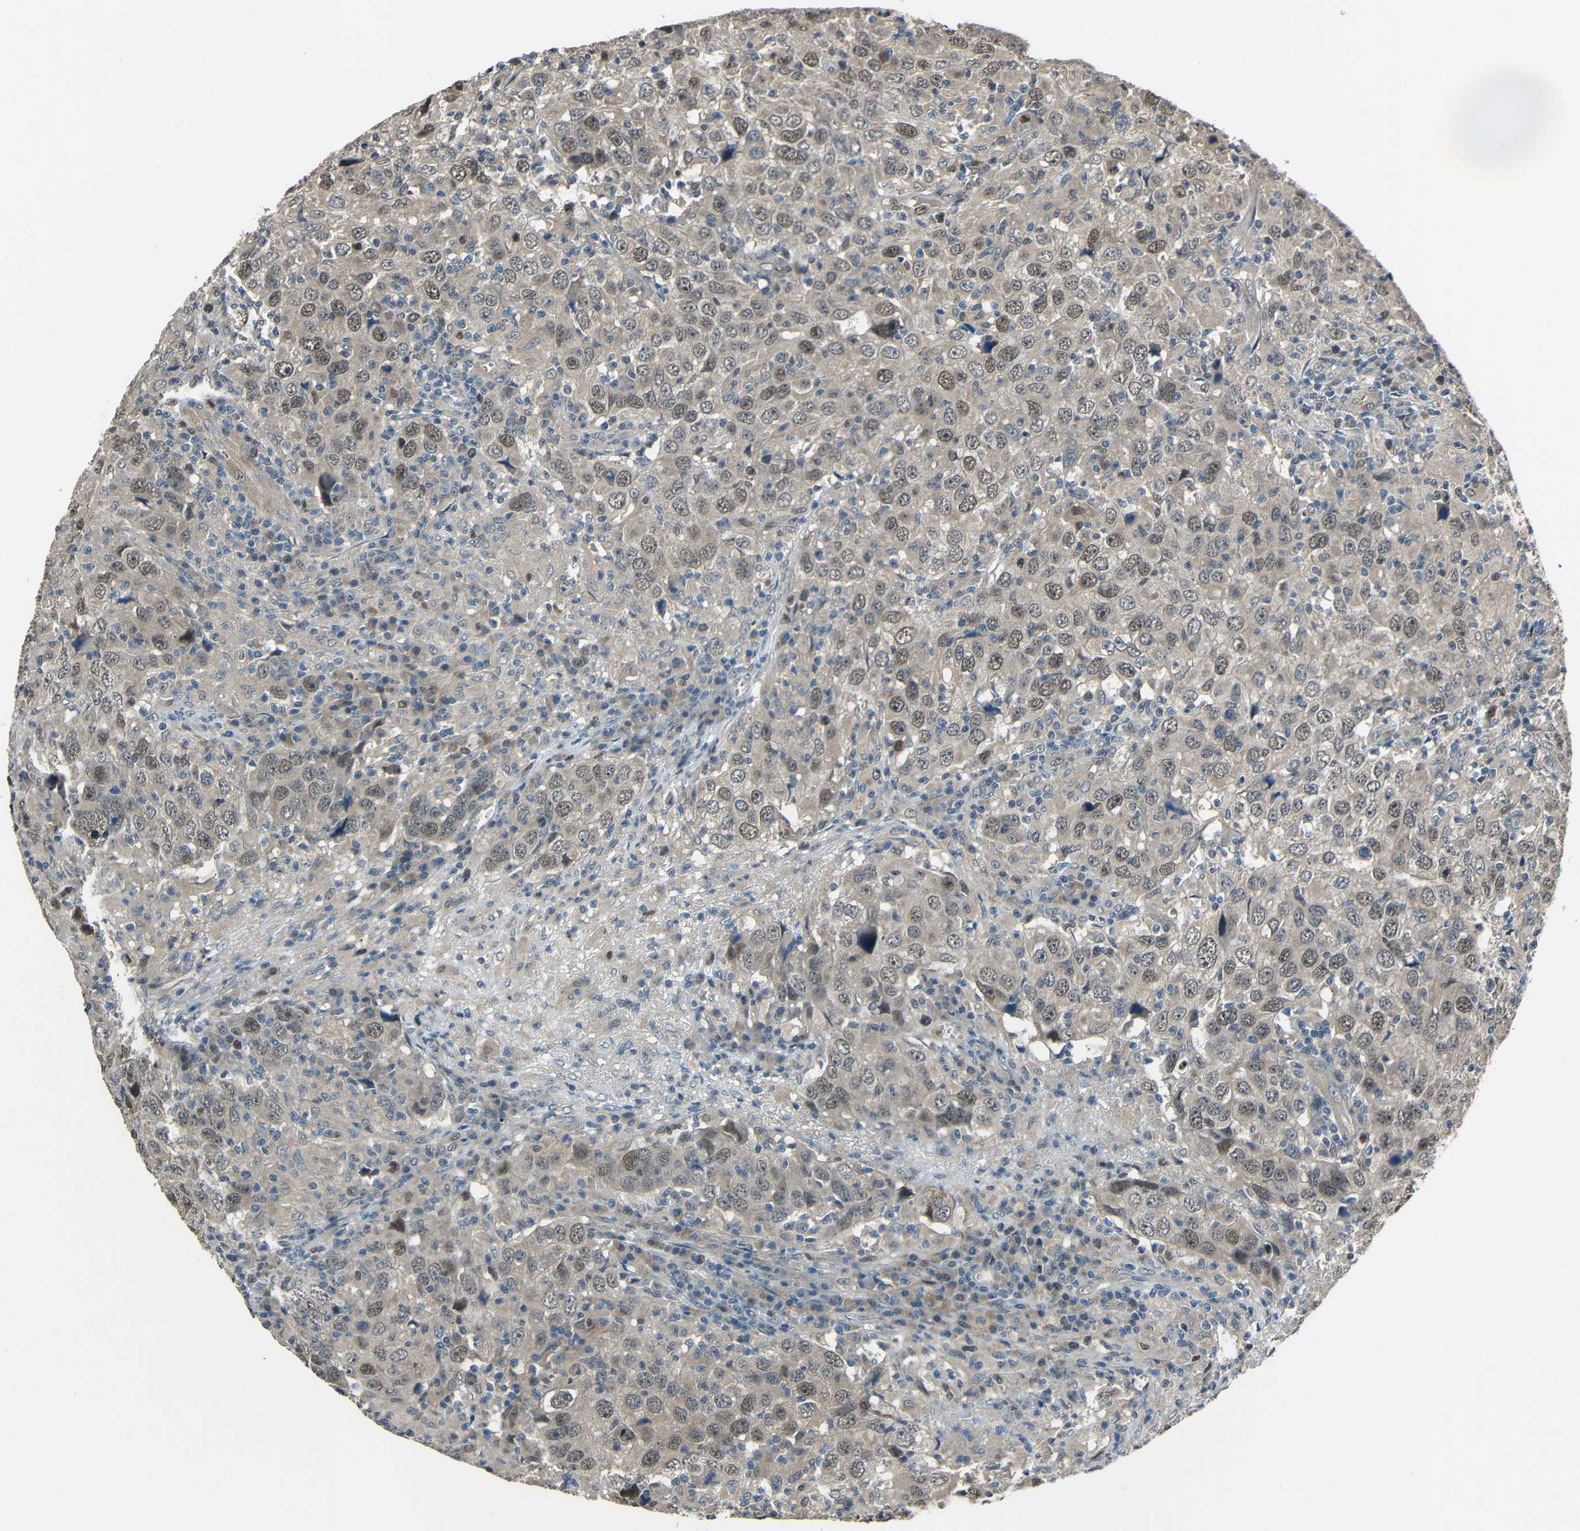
{"staining": {"intensity": "weak", "quantity": "25%-75%", "location": "nuclear"}, "tissue": "head and neck cancer", "cell_type": "Tumor cells", "image_type": "cancer", "snomed": [{"axis": "morphology", "description": "Adenocarcinoma, NOS"}, {"axis": "topography", "description": "Salivary gland"}, {"axis": "topography", "description": "Head-Neck"}], "caption": "A brown stain shows weak nuclear positivity of a protein in human adenocarcinoma (head and neck) tumor cells. Nuclei are stained in blue.", "gene": "STBD1", "patient": {"sex": "female", "age": 65}}